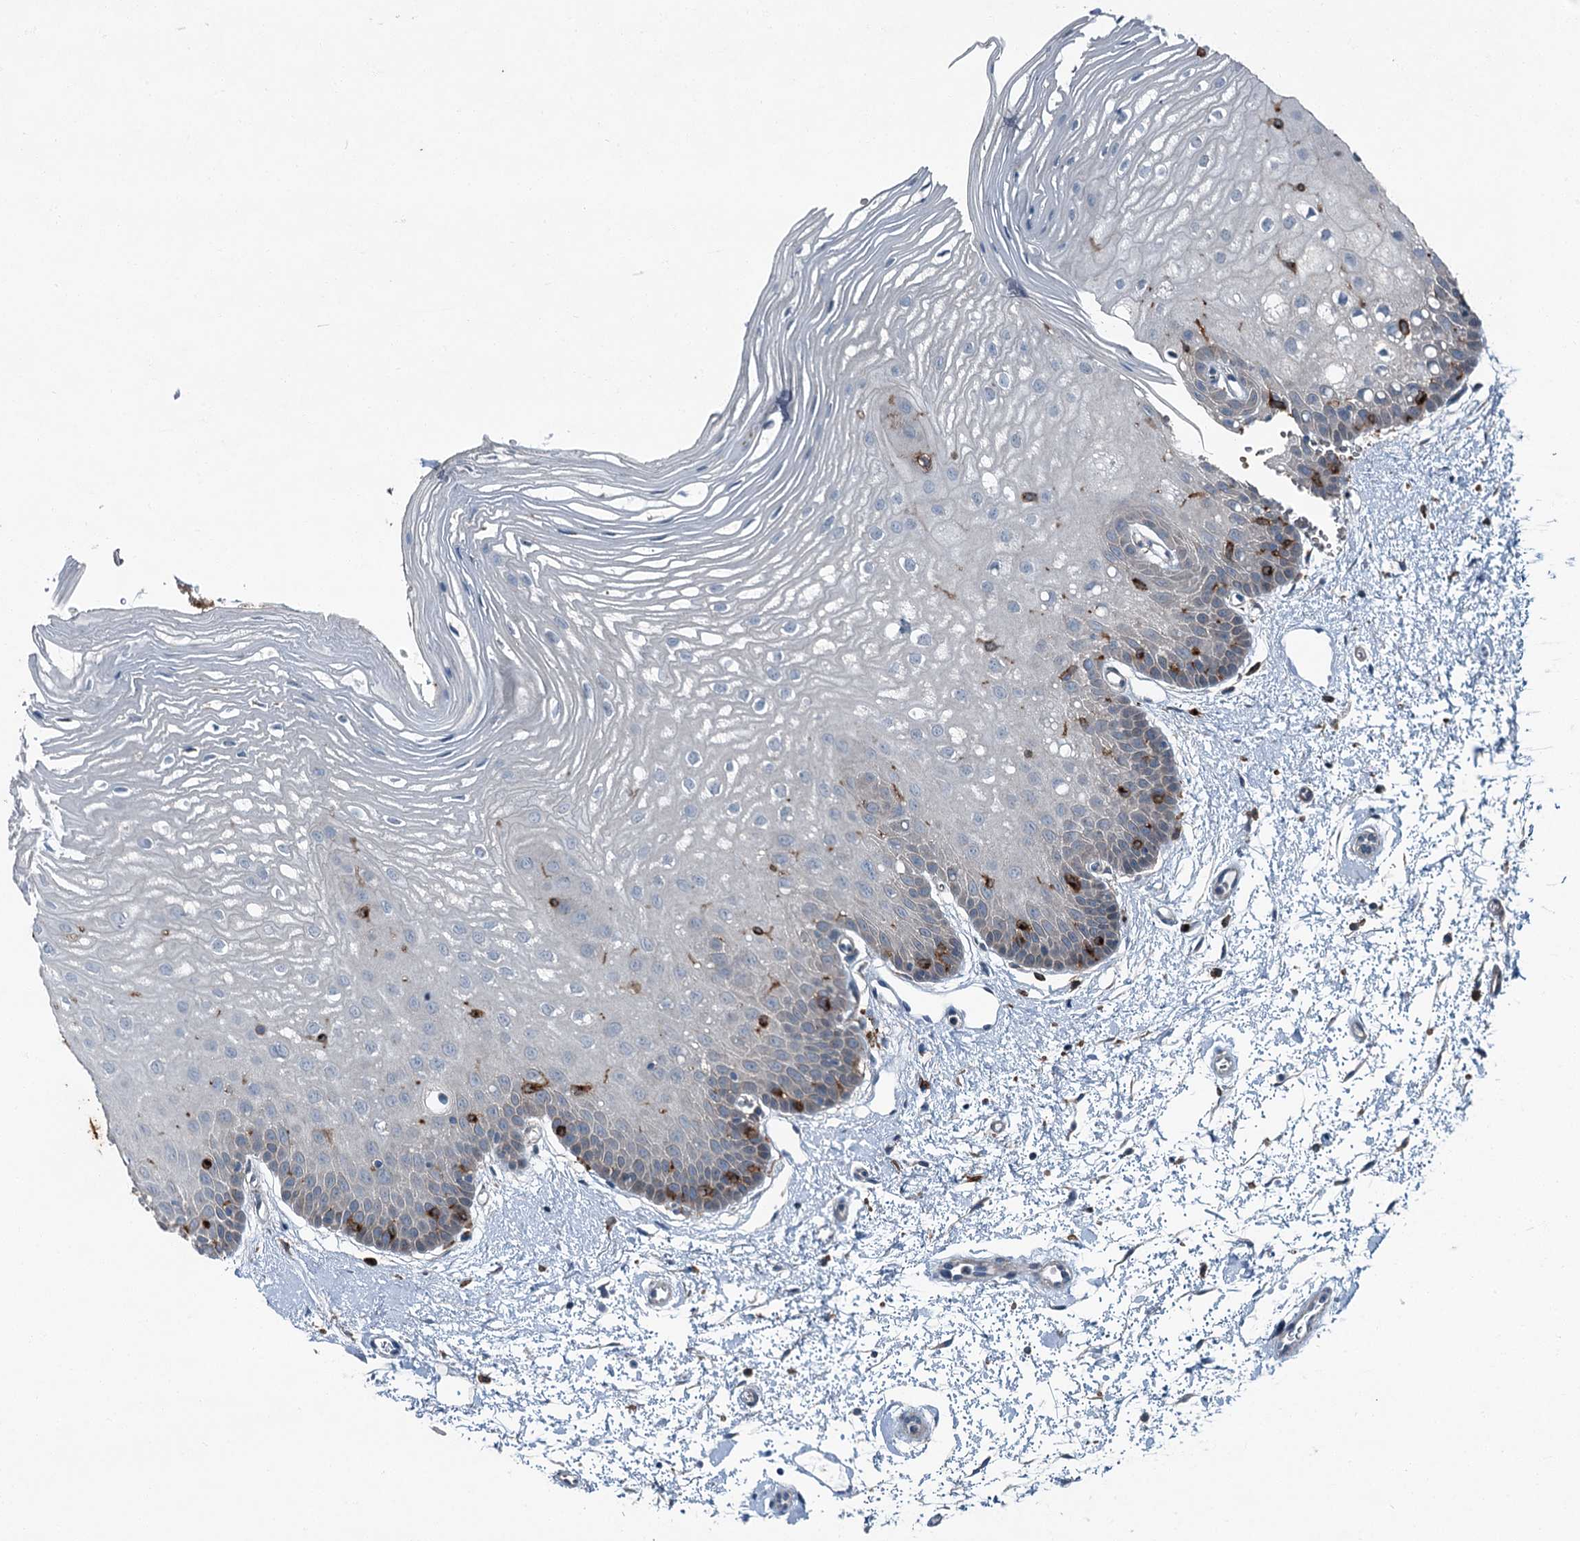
{"staining": {"intensity": "moderate", "quantity": "<25%", "location": "cytoplasmic/membranous"}, "tissue": "oral mucosa", "cell_type": "Squamous epithelial cells", "image_type": "normal", "snomed": [{"axis": "morphology", "description": "Normal tissue, NOS"}, {"axis": "topography", "description": "Oral tissue"}, {"axis": "topography", "description": "Tounge, NOS"}], "caption": "A low amount of moderate cytoplasmic/membranous staining is identified in about <25% of squamous epithelial cells in unremarkable oral mucosa.", "gene": "AXL", "patient": {"sex": "female", "age": 73}}